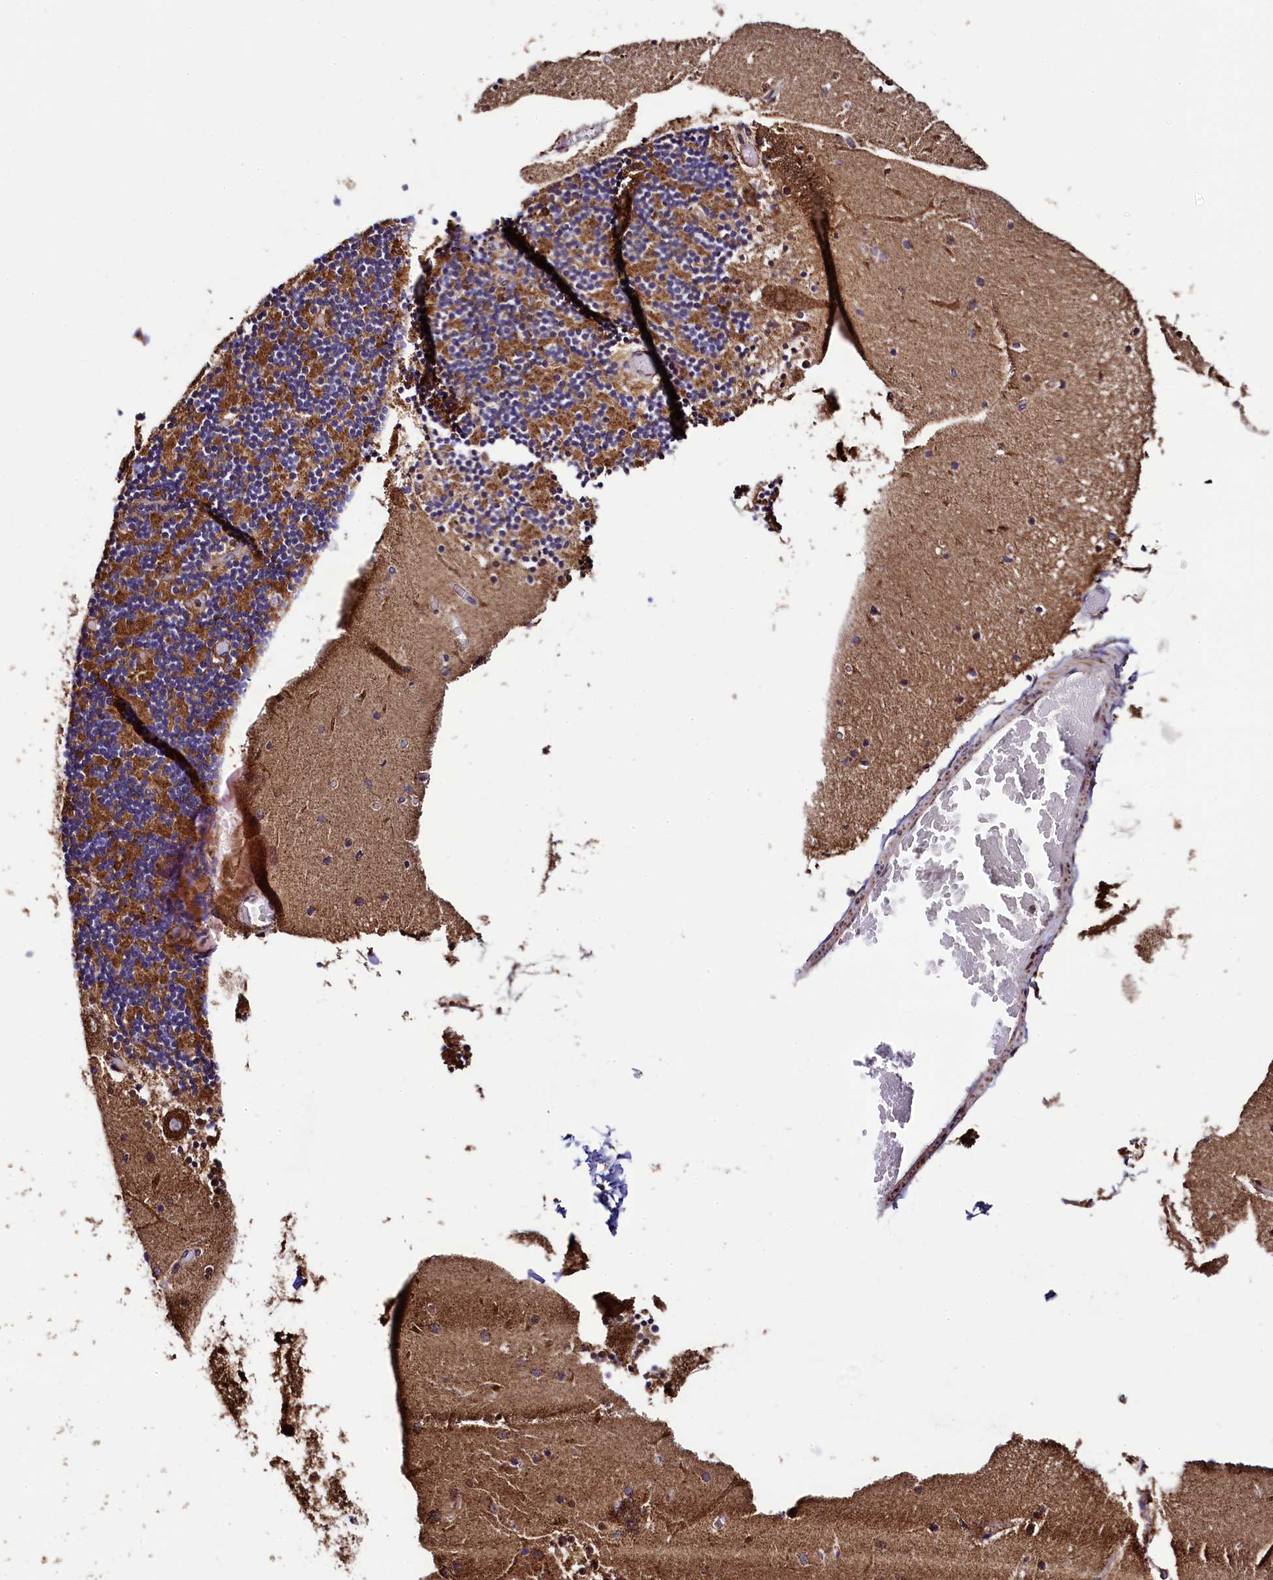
{"staining": {"intensity": "strong", "quantity": "<25%", "location": "cytoplasmic/membranous"}, "tissue": "cerebellum", "cell_type": "Cells in granular layer", "image_type": "normal", "snomed": [{"axis": "morphology", "description": "Normal tissue, NOS"}, {"axis": "topography", "description": "Cerebellum"}], "caption": "Immunohistochemistry histopathology image of benign cerebellum: human cerebellum stained using IHC demonstrates medium levels of strong protein expression localized specifically in the cytoplasmic/membranous of cells in granular layer, appearing as a cytoplasmic/membranous brown color.", "gene": "KLC2", "patient": {"sex": "female", "age": 28}}